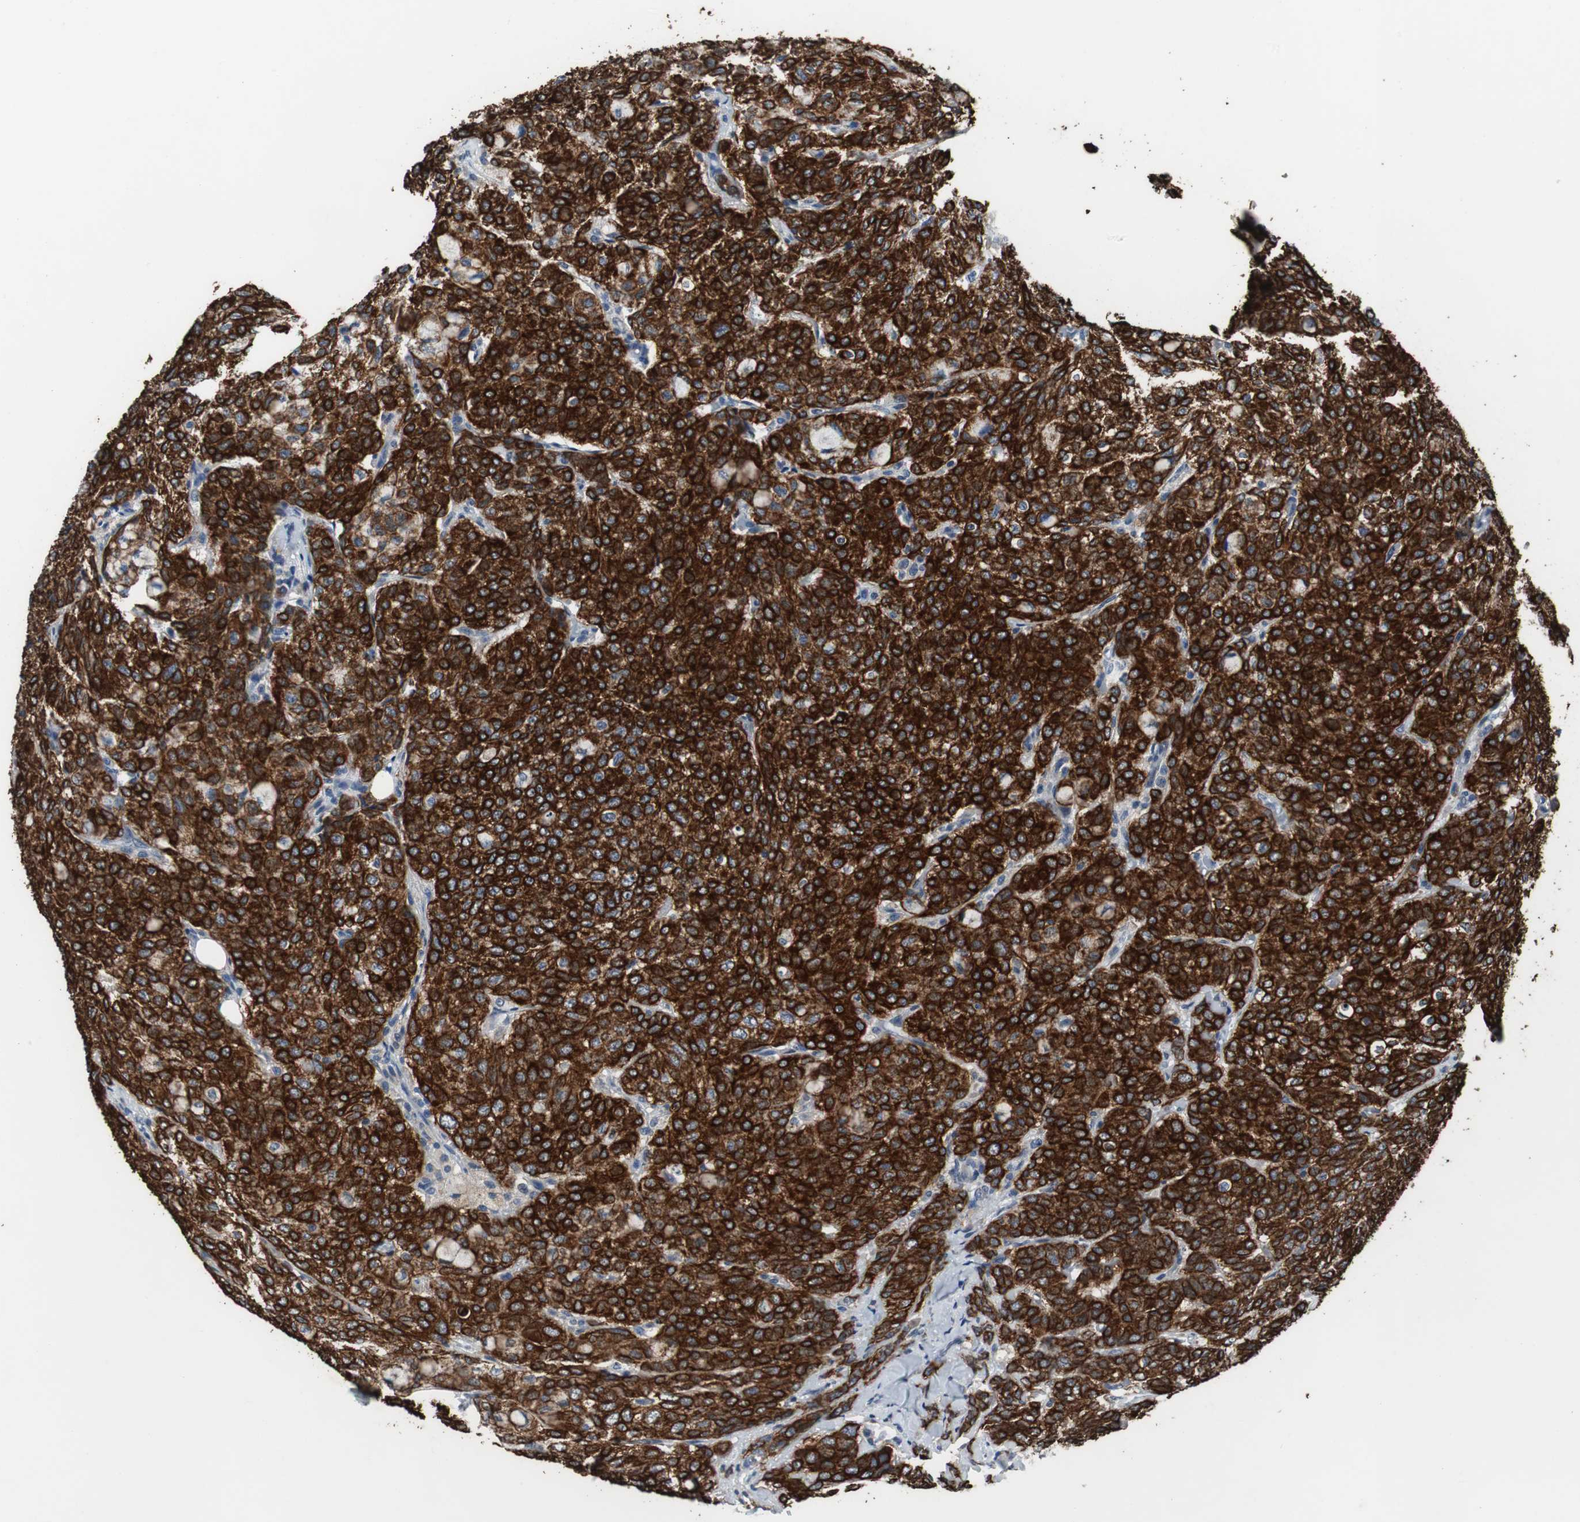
{"staining": {"intensity": "strong", "quantity": ">75%", "location": "cytoplasmic/membranous"}, "tissue": "breast cancer", "cell_type": "Tumor cells", "image_type": "cancer", "snomed": [{"axis": "morphology", "description": "Lobular carcinoma"}, {"axis": "topography", "description": "Breast"}], "caption": "Brown immunohistochemical staining in human breast cancer exhibits strong cytoplasmic/membranous staining in approximately >75% of tumor cells.", "gene": "USP10", "patient": {"sex": "female", "age": 60}}